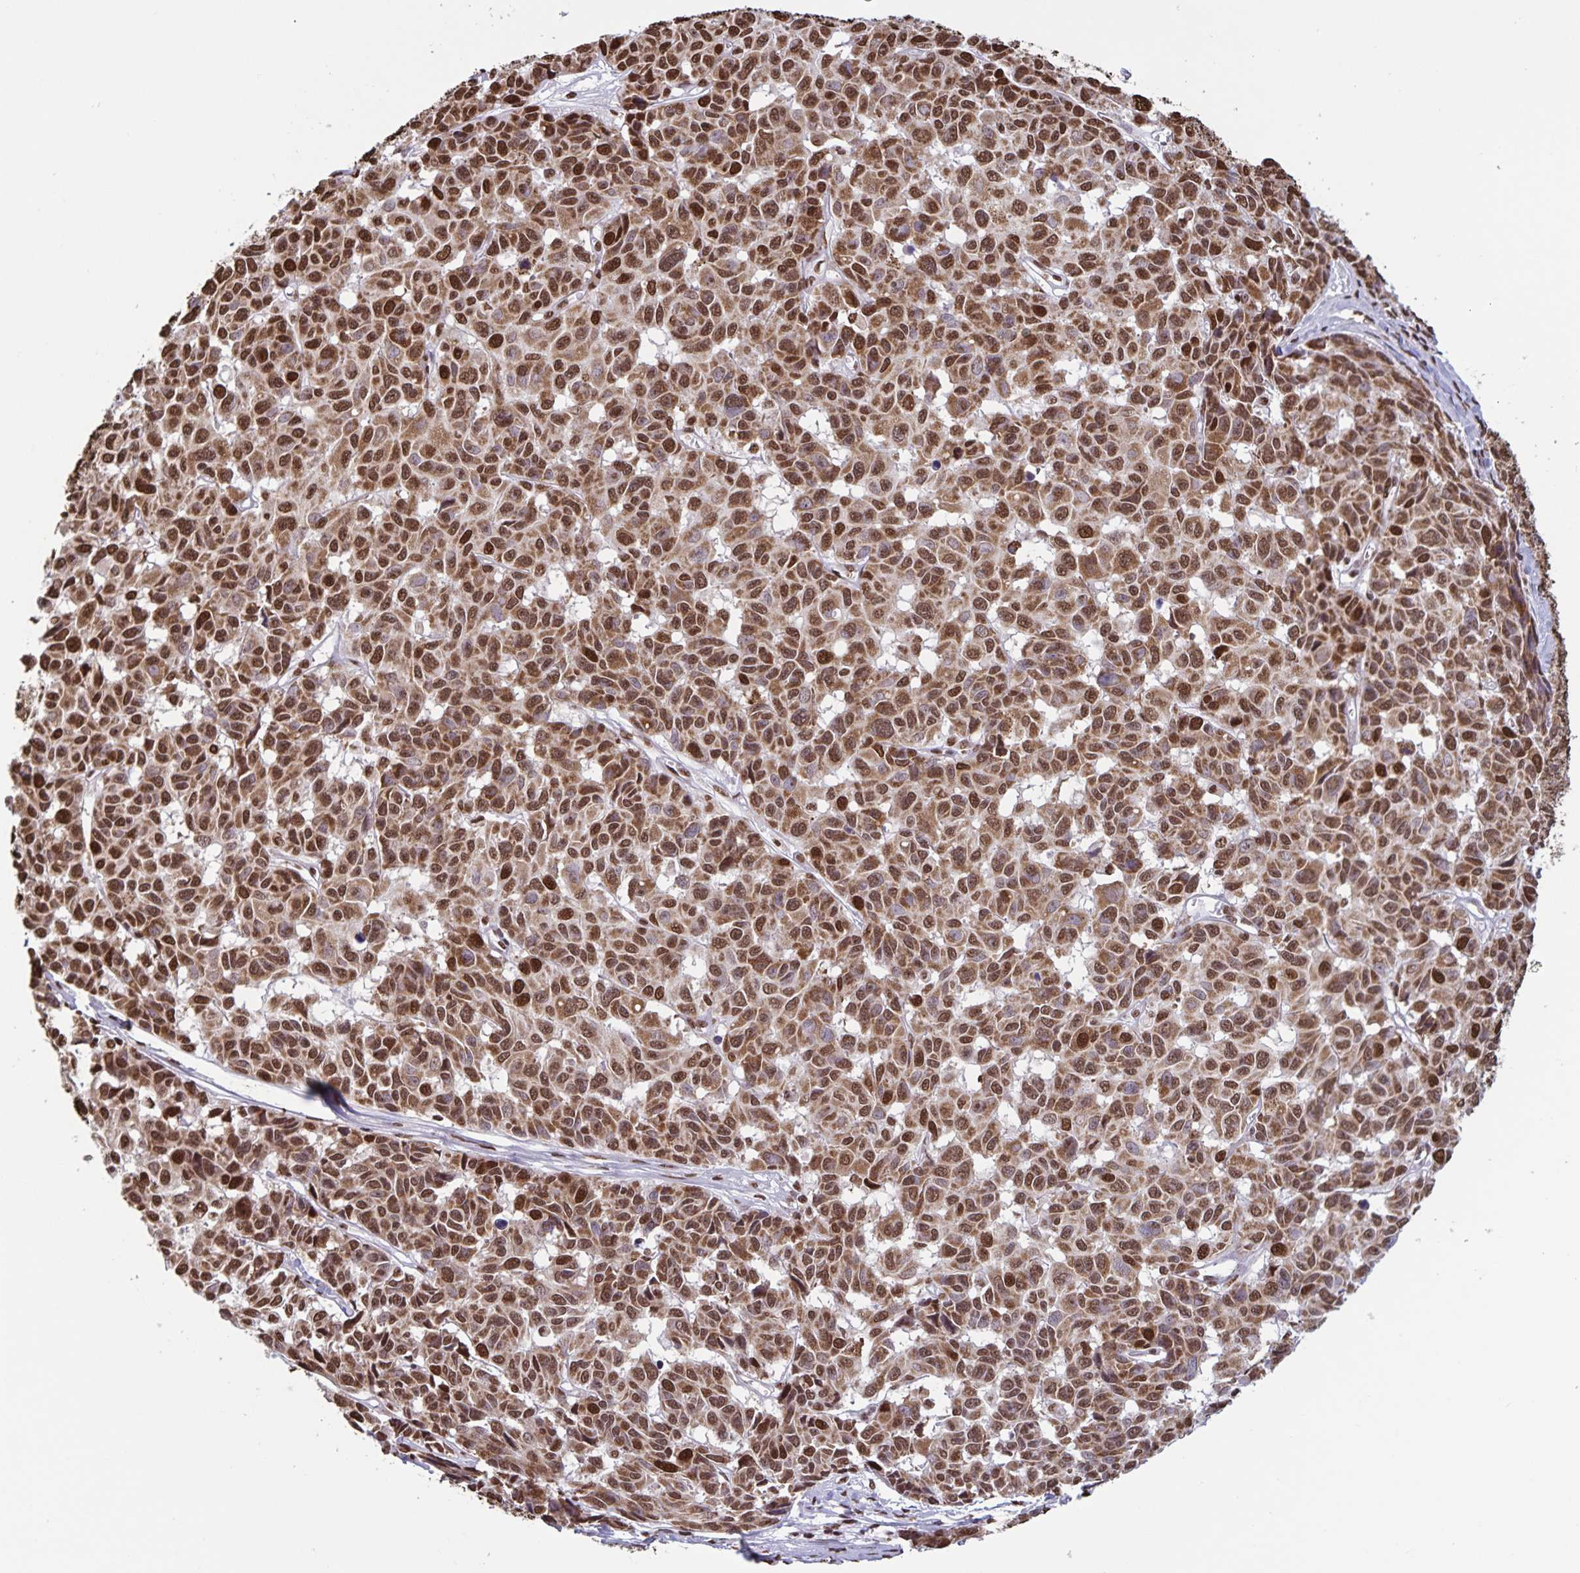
{"staining": {"intensity": "moderate", "quantity": ">75%", "location": "cytoplasmic/membranous,nuclear"}, "tissue": "melanoma", "cell_type": "Tumor cells", "image_type": "cancer", "snomed": [{"axis": "morphology", "description": "Malignant melanoma, NOS"}, {"axis": "topography", "description": "Skin"}], "caption": "Moderate cytoplasmic/membranous and nuclear expression for a protein is identified in approximately >75% of tumor cells of melanoma using IHC.", "gene": "DUT", "patient": {"sex": "female", "age": 66}}